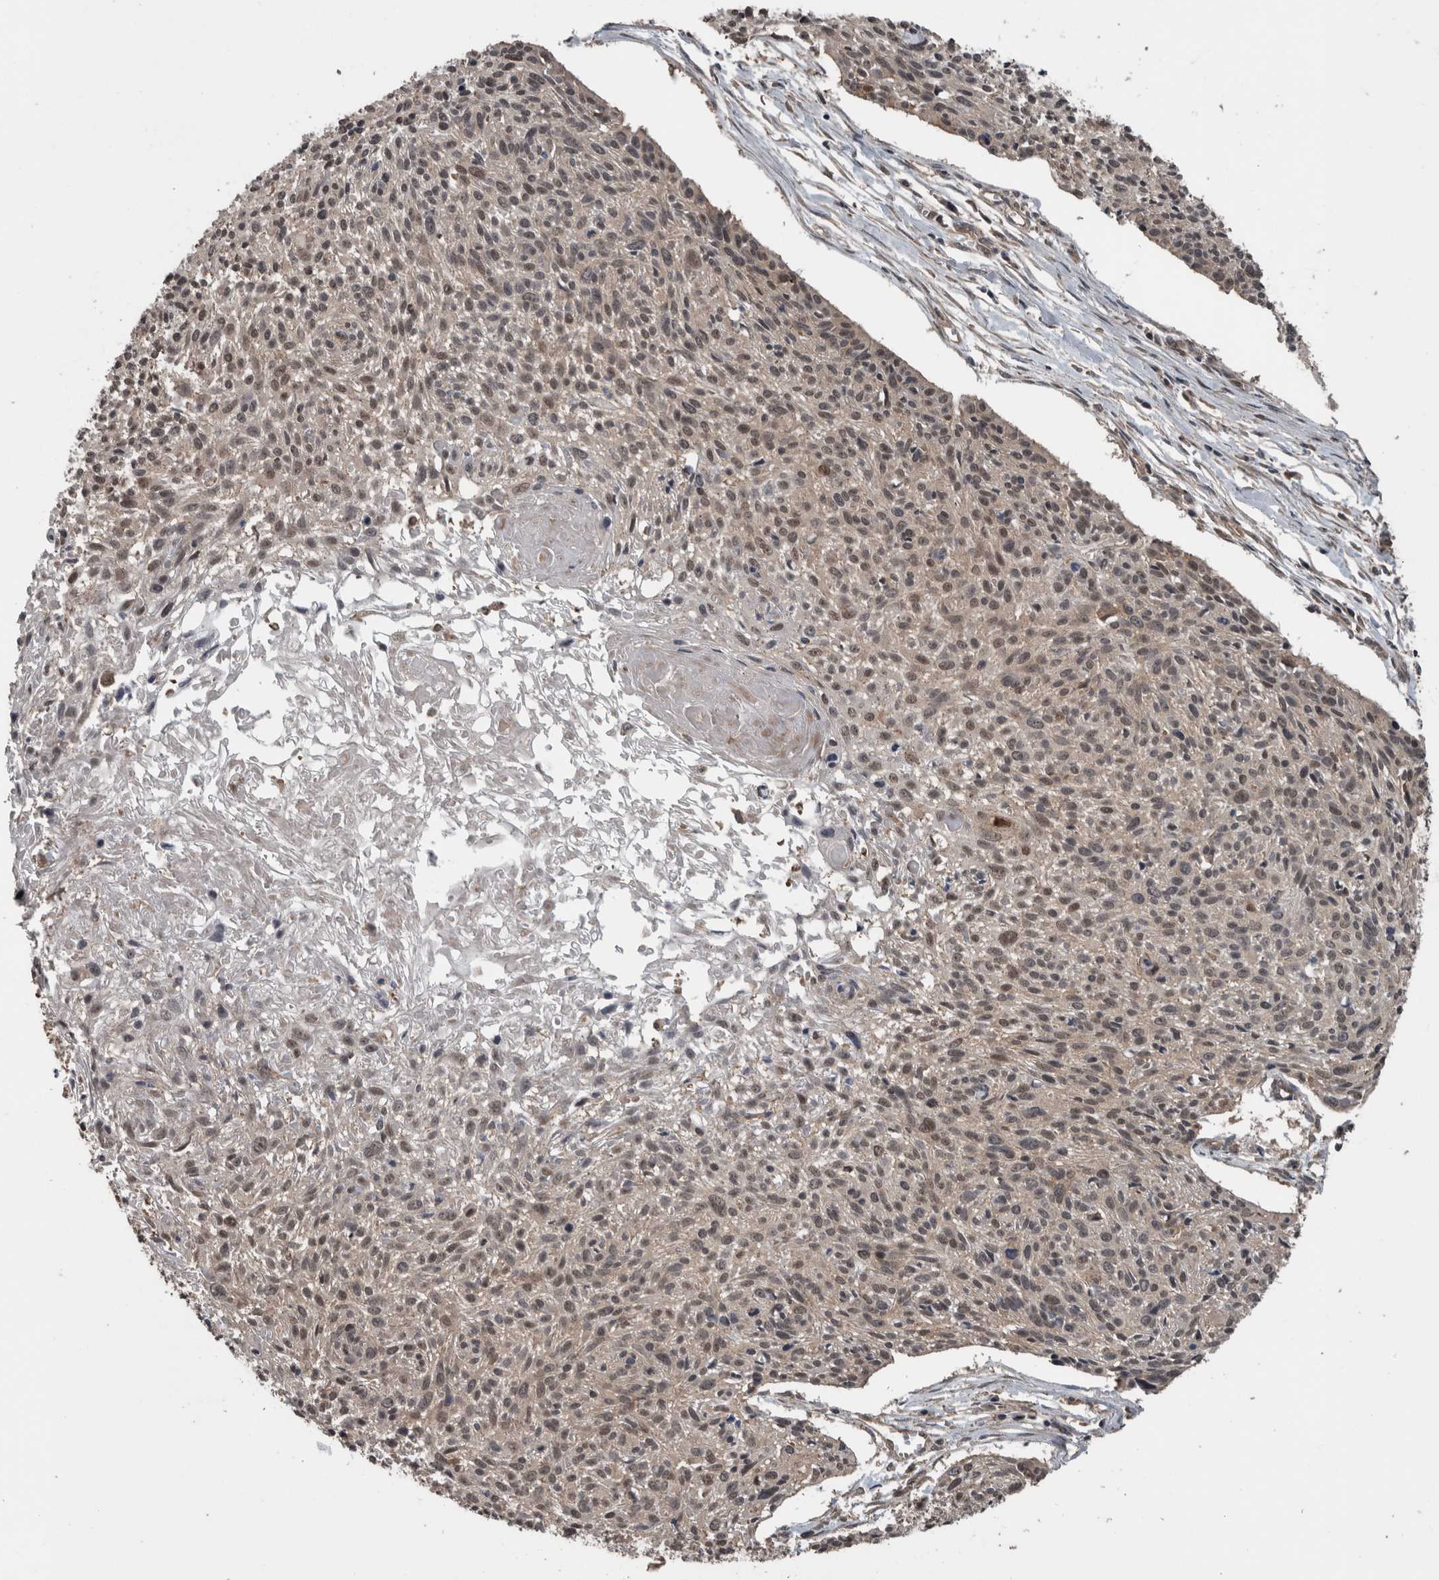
{"staining": {"intensity": "weak", "quantity": "25%-75%", "location": "cytoplasmic/membranous,nuclear"}, "tissue": "cervical cancer", "cell_type": "Tumor cells", "image_type": "cancer", "snomed": [{"axis": "morphology", "description": "Squamous cell carcinoma, NOS"}, {"axis": "topography", "description": "Cervix"}], "caption": "Brown immunohistochemical staining in cervical cancer shows weak cytoplasmic/membranous and nuclear expression in approximately 25%-75% of tumor cells.", "gene": "RIOK3", "patient": {"sex": "female", "age": 51}}